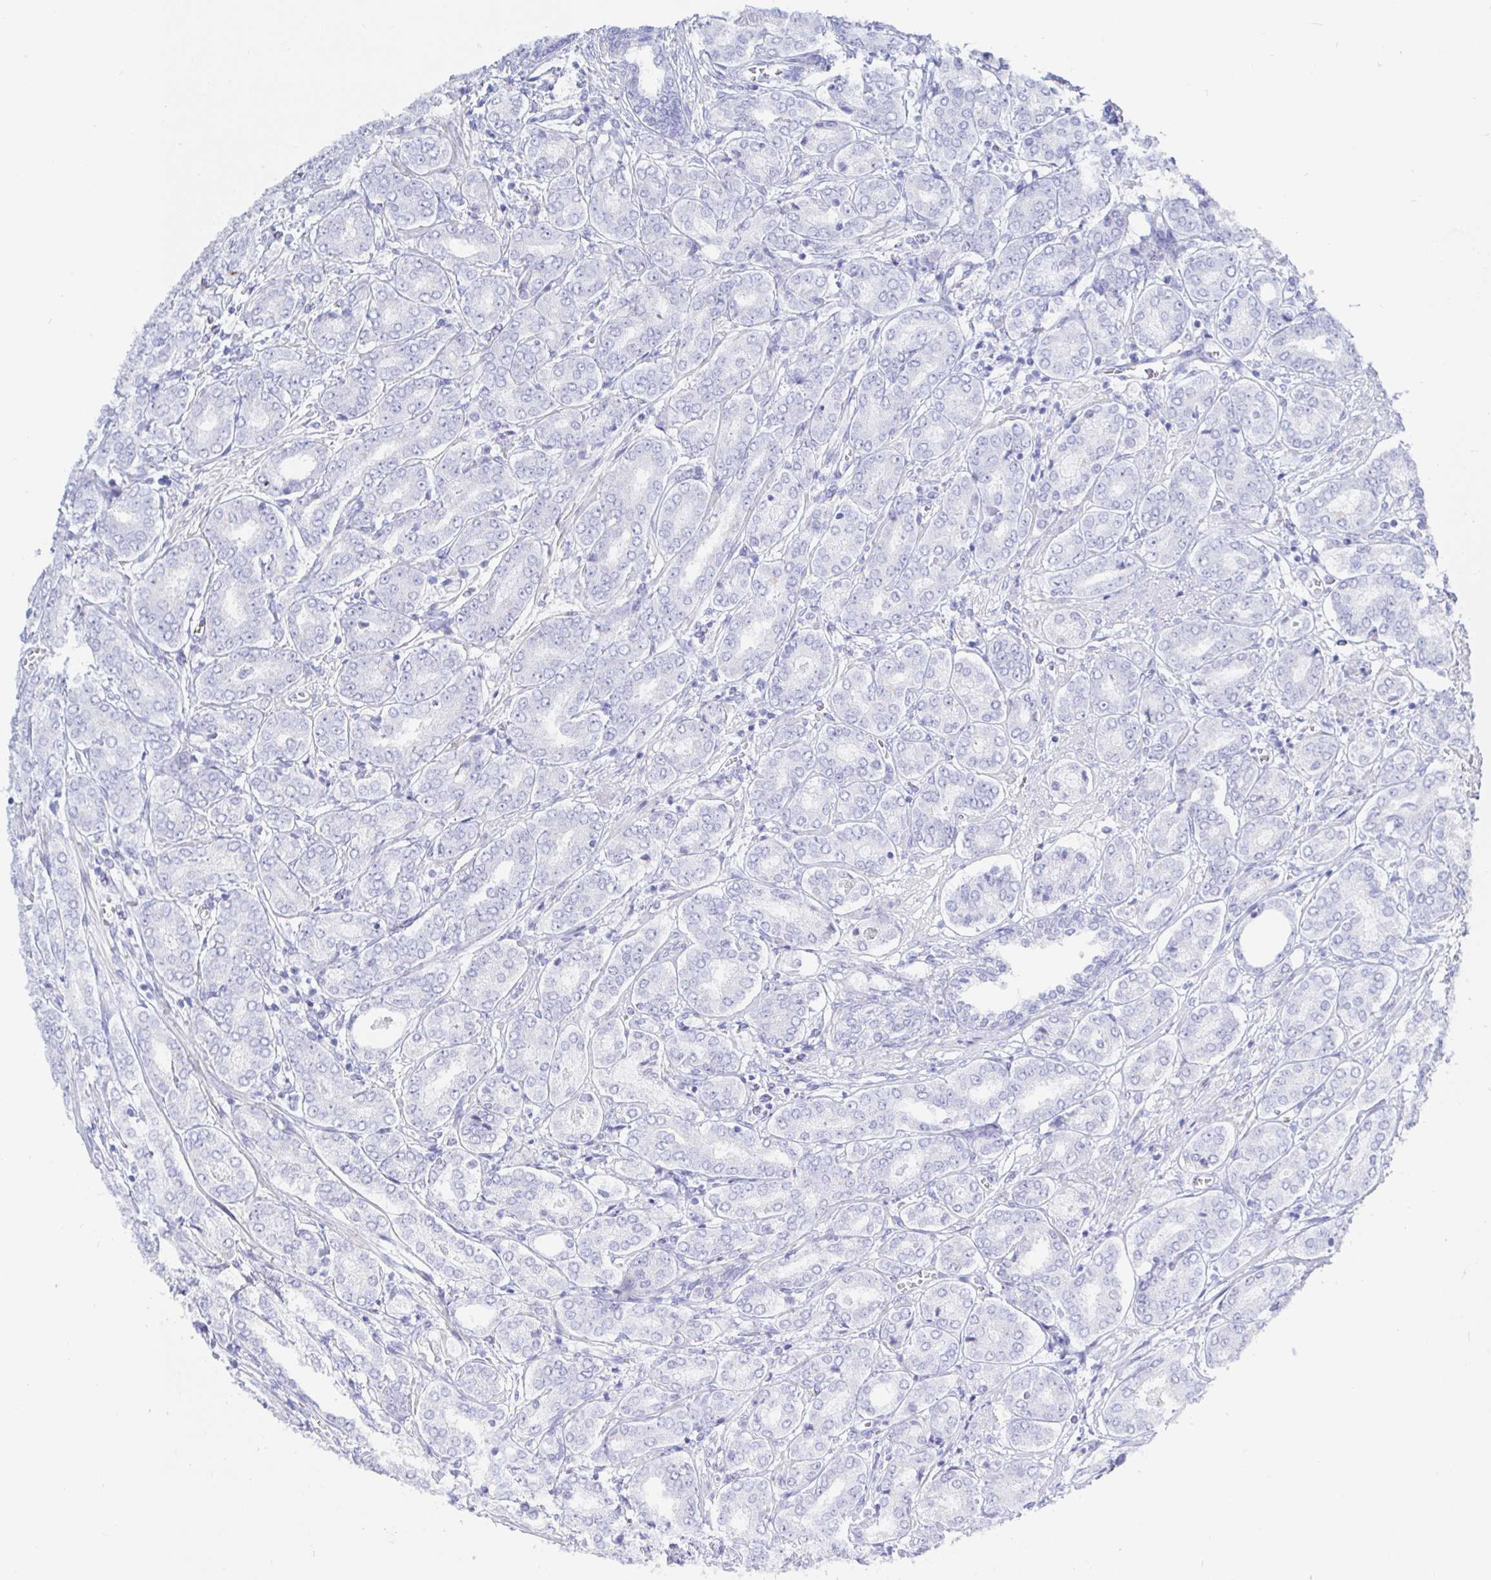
{"staining": {"intensity": "negative", "quantity": "none", "location": "none"}, "tissue": "prostate cancer", "cell_type": "Tumor cells", "image_type": "cancer", "snomed": [{"axis": "morphology", "description": "Adenocarcinoma, High grade"}, {"axis": "topography", "description": "Prostate"}], "caption": "Immunohistochemistry (IHC) of human prostate cancer (high-grade adenocarcinoma) reveals no expression in tumor cells.", "gene": "KCNH6", "patient": {"sex": "male", "age": 72}}